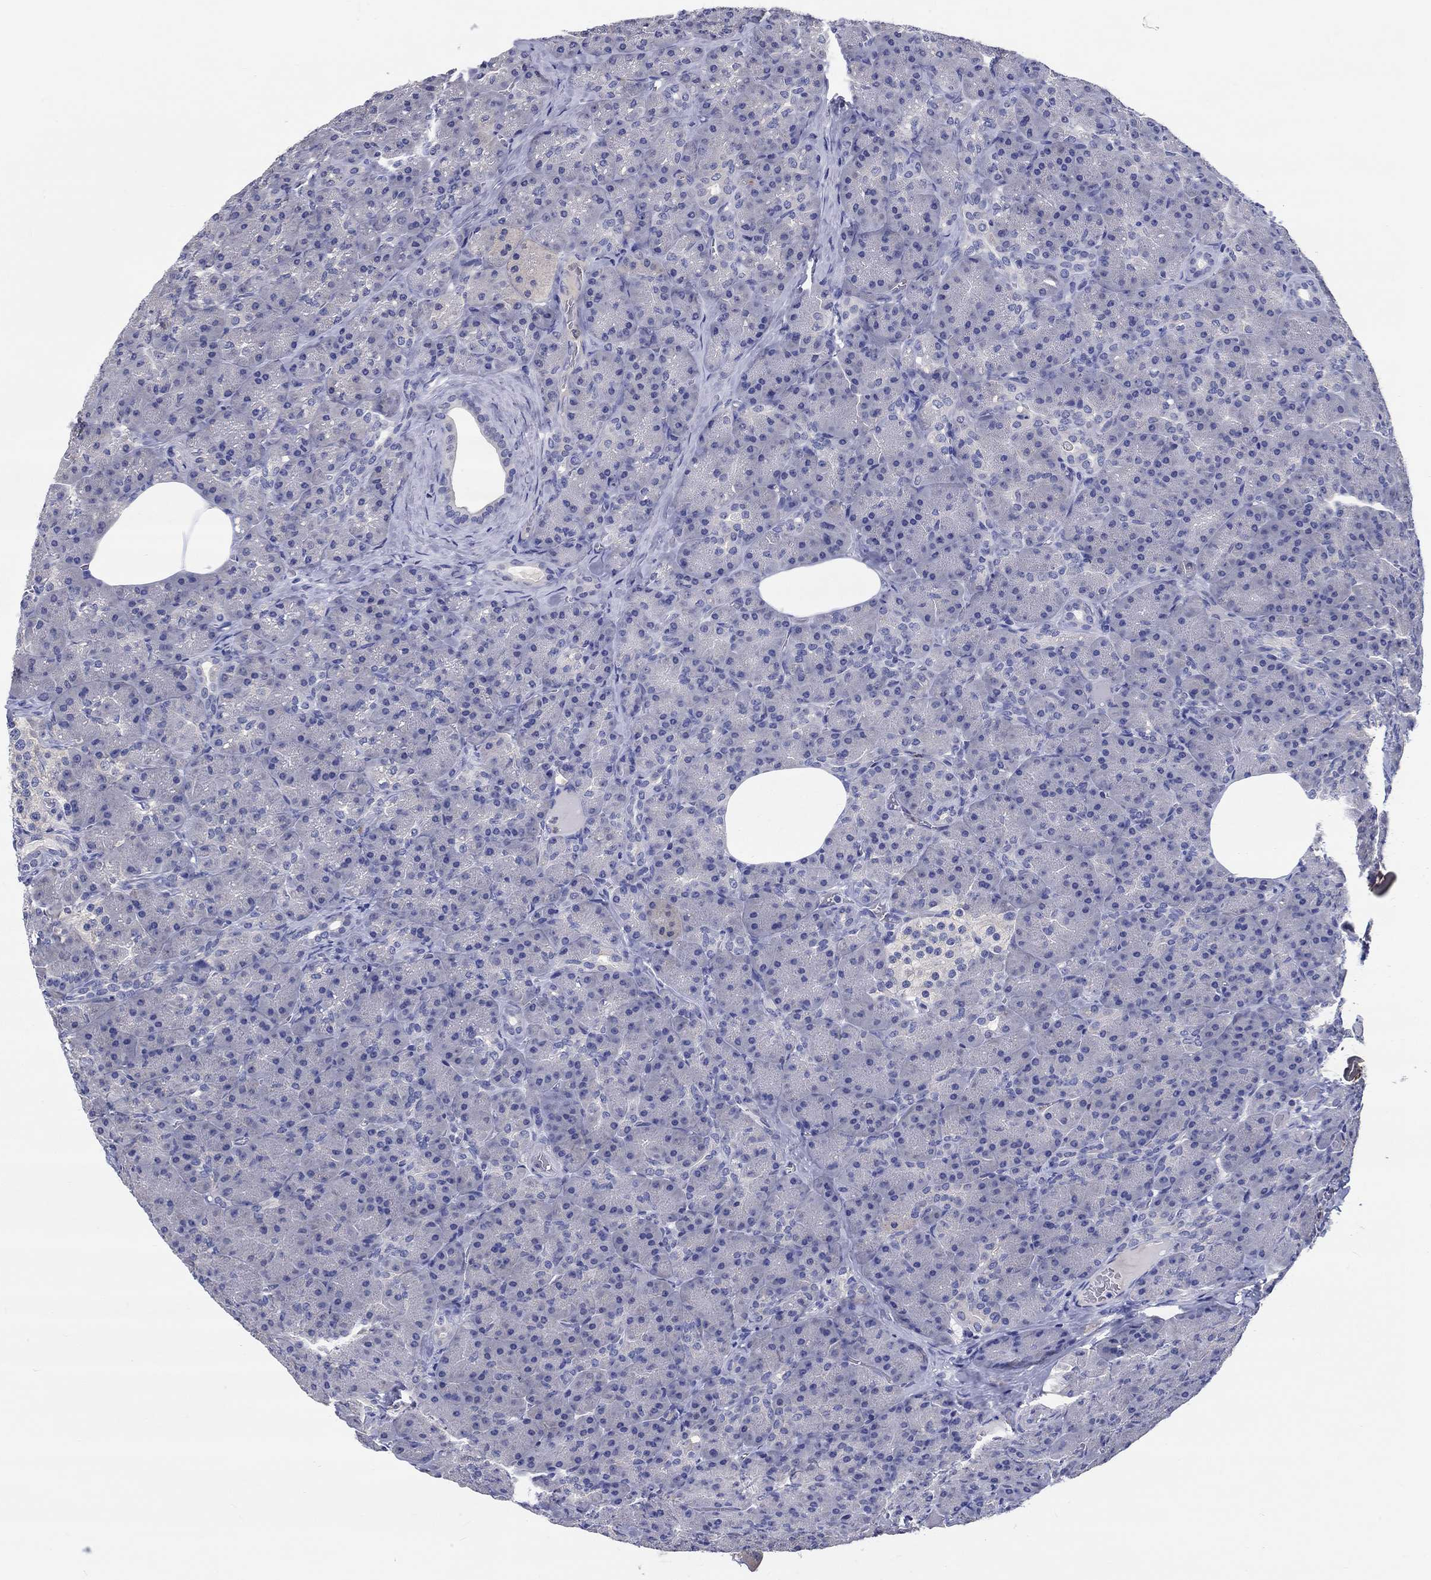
{"staining": {"intensity": "weak", "quantity": "25%-75%", "location": "cytoplasmic/membranous"}, "tissue": "pancreas", "cell_type": "Exocrine glandular cells", "image_type": "normal", "snomed": [{"axis": "morphology", "description": "Normal tissue, NOS"}, {"axis": "topography", "description": "Pancreas"}], "caption": "Immunohistochemical staining of normal human pancreas exhibits 25%-75% levels of weak cytoplasmic/membranous protein positivity in about 25%-75% of exocrine glandular cells.", "gene": "CHIT1", "patient": {"sex": "male", "age": 57}}